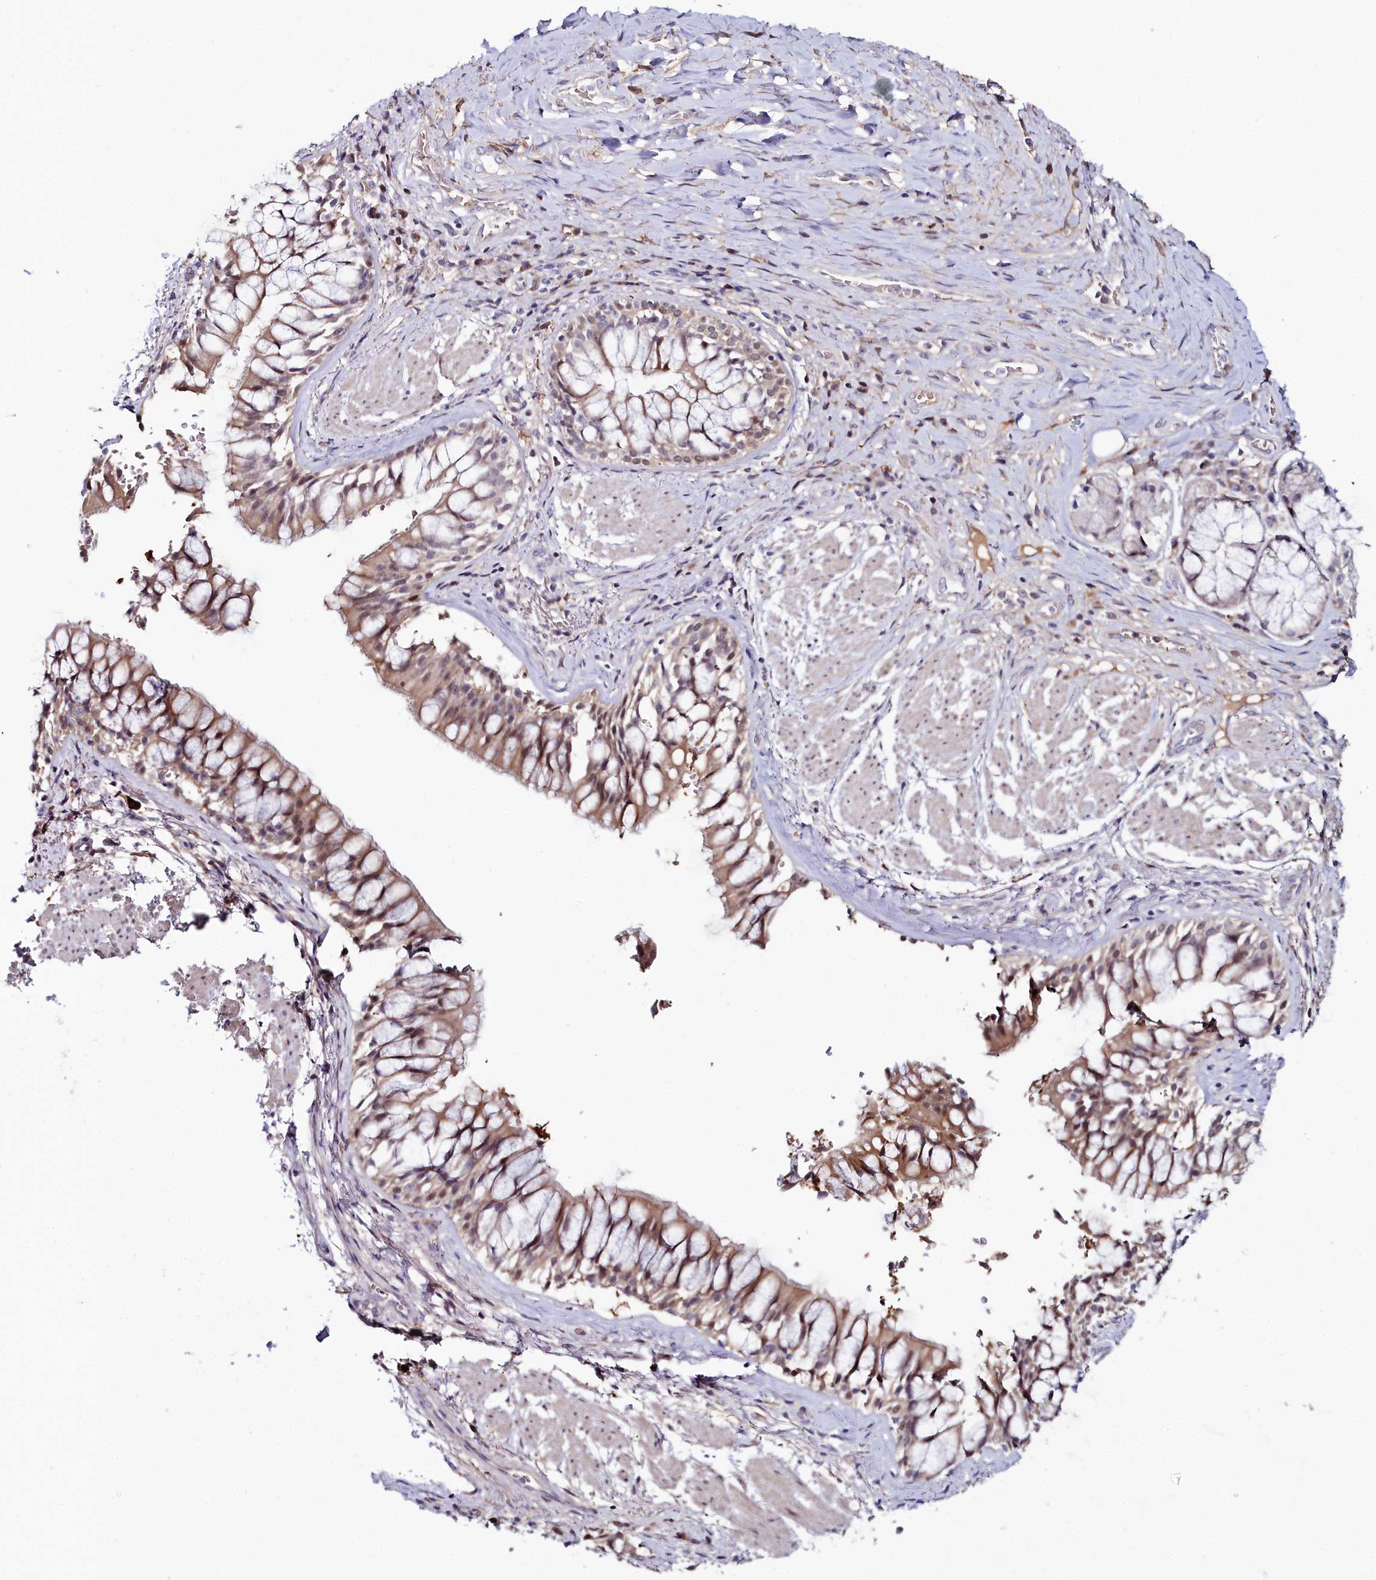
{"staining": {"intensity": "moderate", "quantity": ">75%", "location": "nuclear"}, "tissue": "soft tissue", "cell_type": "Fibroblasts", "image_type": "normal", "snomed": [{"axis": "morphology", "description": "Normal tissue, NOS"}, {"axis": "morphology", "description": "Squamous cell carcinoma, NOS"}, {"axis": "topography", "description": "Bronchus"}, {"axis": "topography", "description": "Lung"}], "caption": "IHC of unremarkable human soft tissue shows medium levels of moderate nuclear staining in about >75% of fibroblasts. (Brightfield microscopy of DAB IHC at high magnification).", "gene": "KCTD18", "patient": {"sex": "male", "age": 64}}